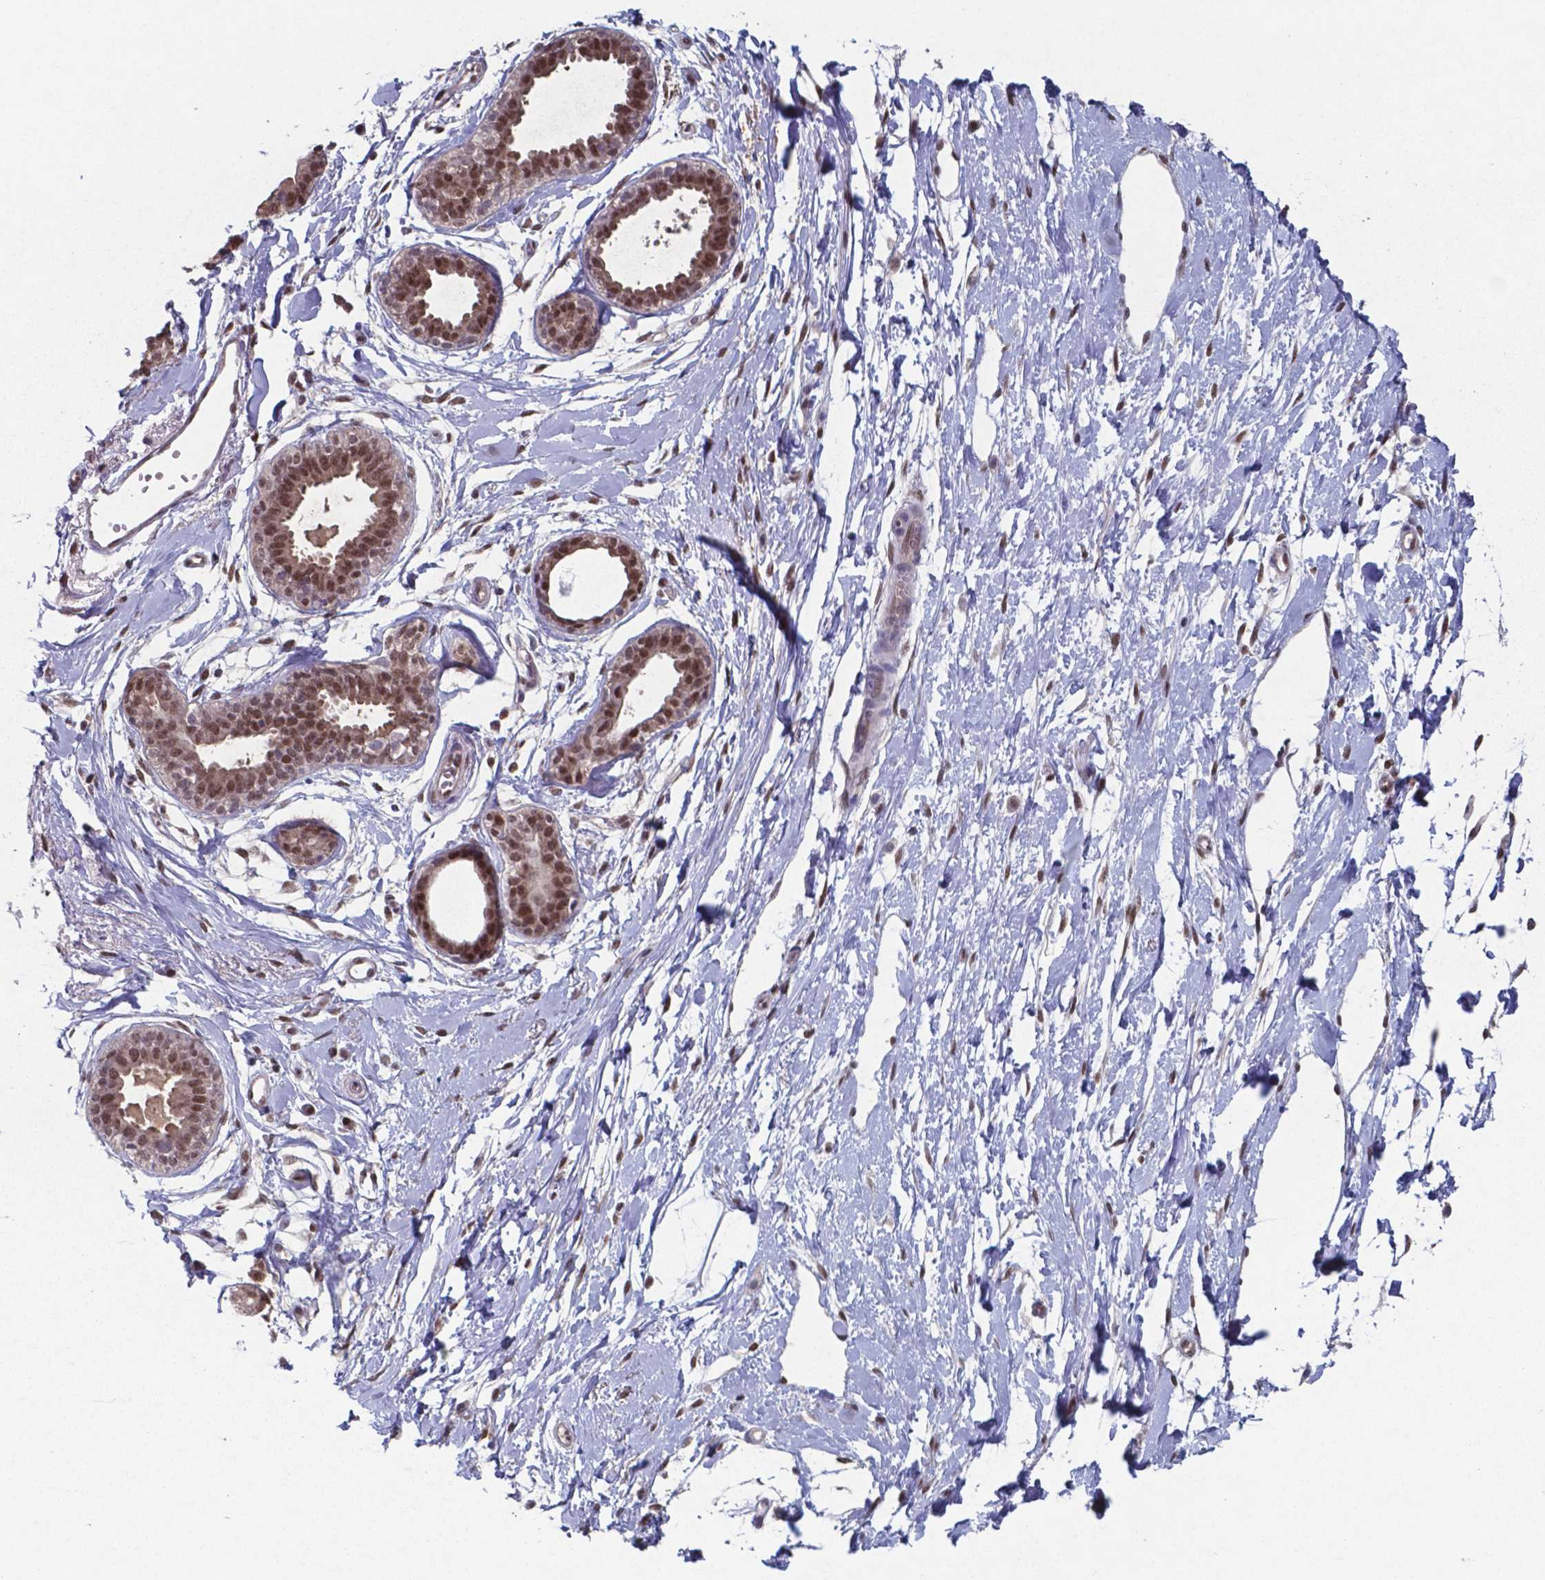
{"staining": {"intensity": "weak", "quantity": "25%-75%", "location": "nuclear"}, "tissue": "breast", "cell_type": "Adipocytes", "image_type": "normal", "snomed": [{"axis": "morphology", "description": "Normal tissue, NOS"}, {"axis": "topography", "description": "Breast"}], "caption": "Approximately 25%-75% of adipocytes in normal human breast show weak nuclear protein staining as visualized by brown immunohistochemical staining.", "gene": "UBA1", "patient": {"sex": "female", "age": 49}}